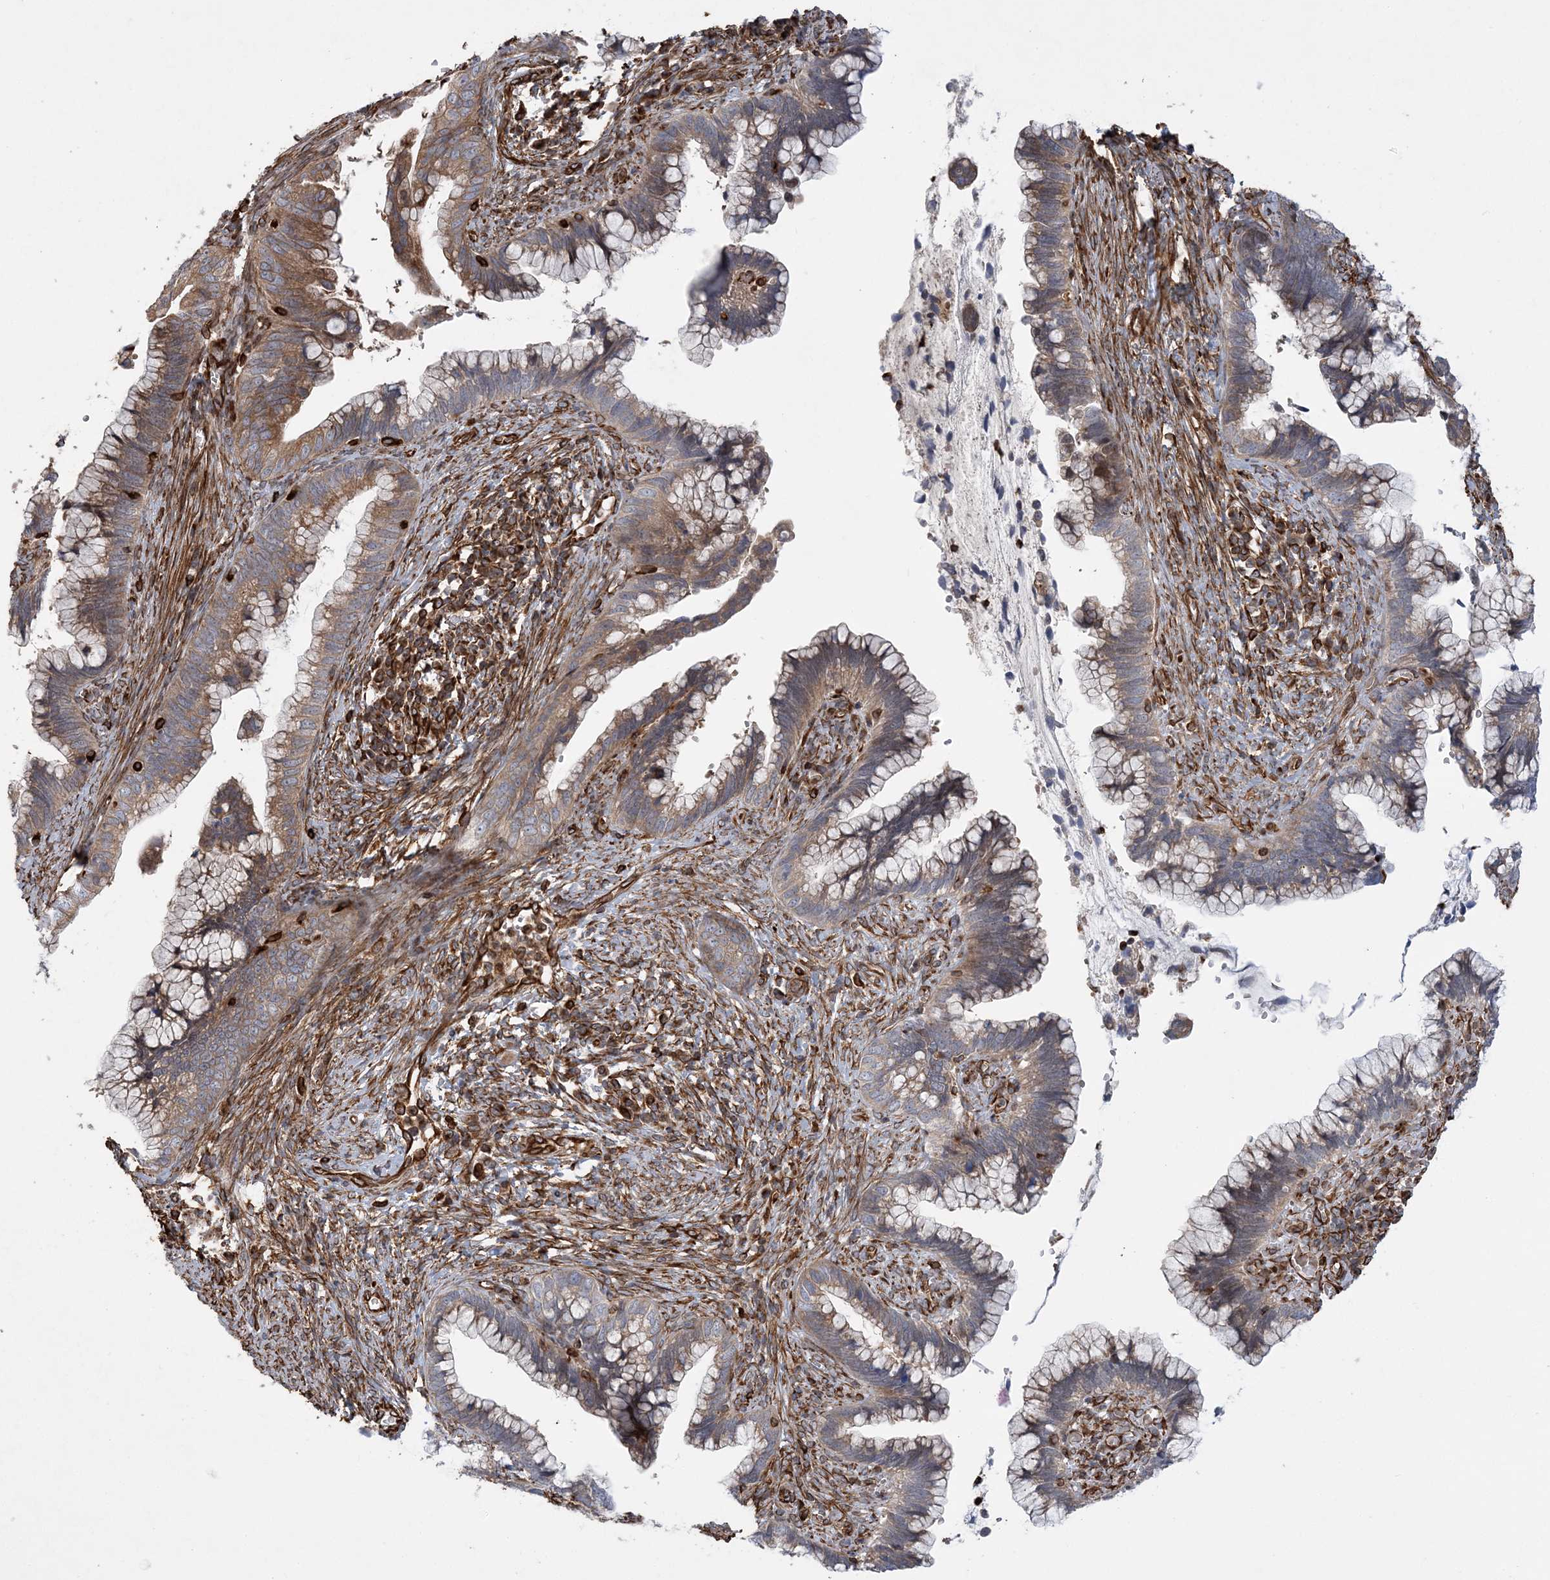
{"staining": {"intensity": "moderate", "quantity": "25%-75%", "location": "cytoplasmic/membranous"}, "tissue": "cervical cancer", "cell_type": "Tumor cells", "image_type": "cancer", "snomed": [{"axis": "morphology", "description": "Adenocarcinoma, NOS"}, {"axis": "topography", "description": "Cervix"}], "caption": "Tumor cells show medium levels of moderate cytoplasmic/membranous staining in about 25%-75% of cells in human cervical cancer.", "gene": "FAM114A2", "patient": {"sex": "female", "age": 44}}